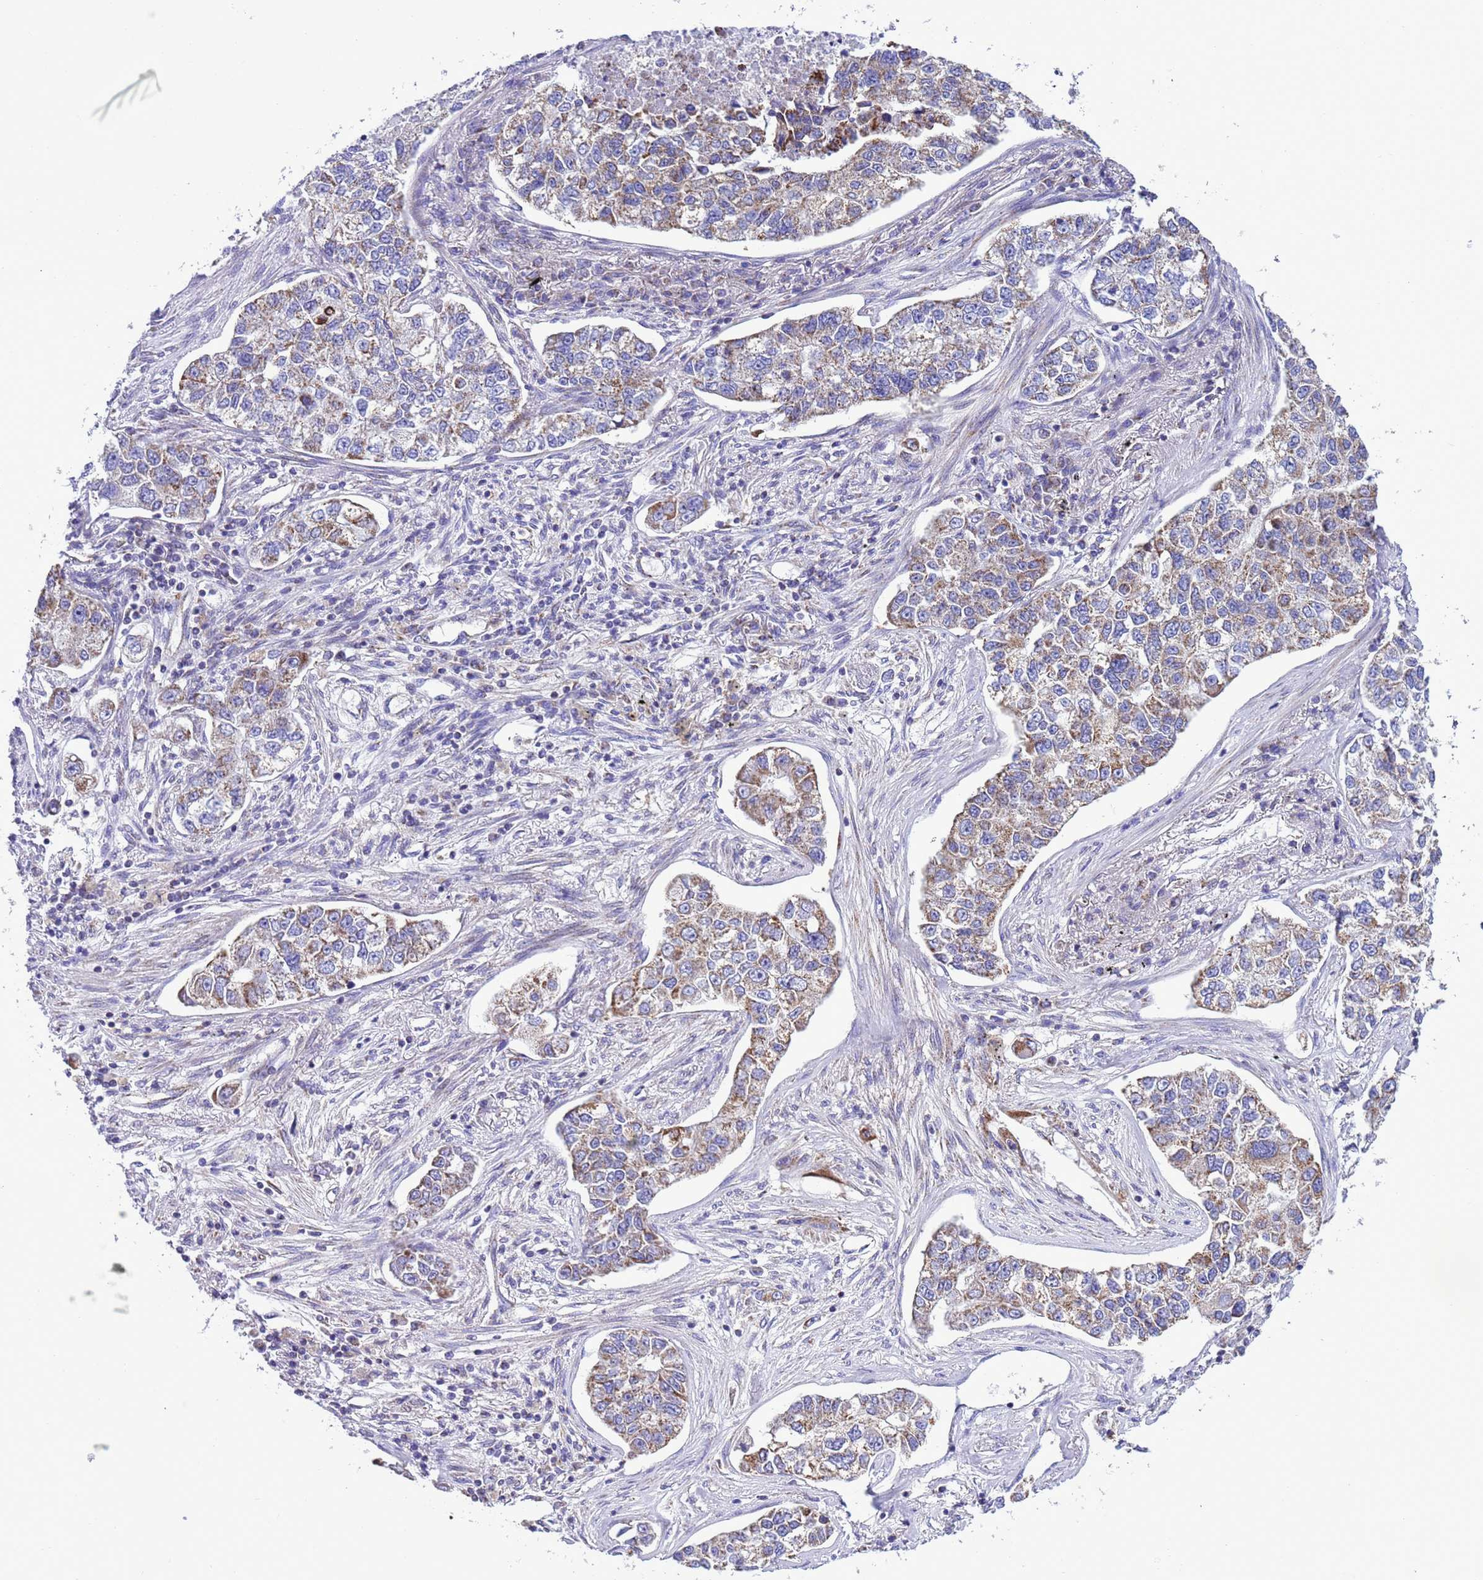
{"staining": {"intensity": "weak", "quantity": "25%-75%", "location": "cytoplasmic/membranous"}, "tissue": "lung cancer", "cell_type": "Tumor cells", "image_type": "cancer", "snomed": [{"axis": "morphology", "description": "Adenocarcinoma, NOS"}, {"axis": "topography", "description": "Lung"}], "caption": "Weak cytoplasmic/membranous staining is appreciated in approximately 25%-75% of tumor cells in adenocarcinoma (lung).", "gene": "CCDC191", "patient": {"sex": "male", "age": 49}}